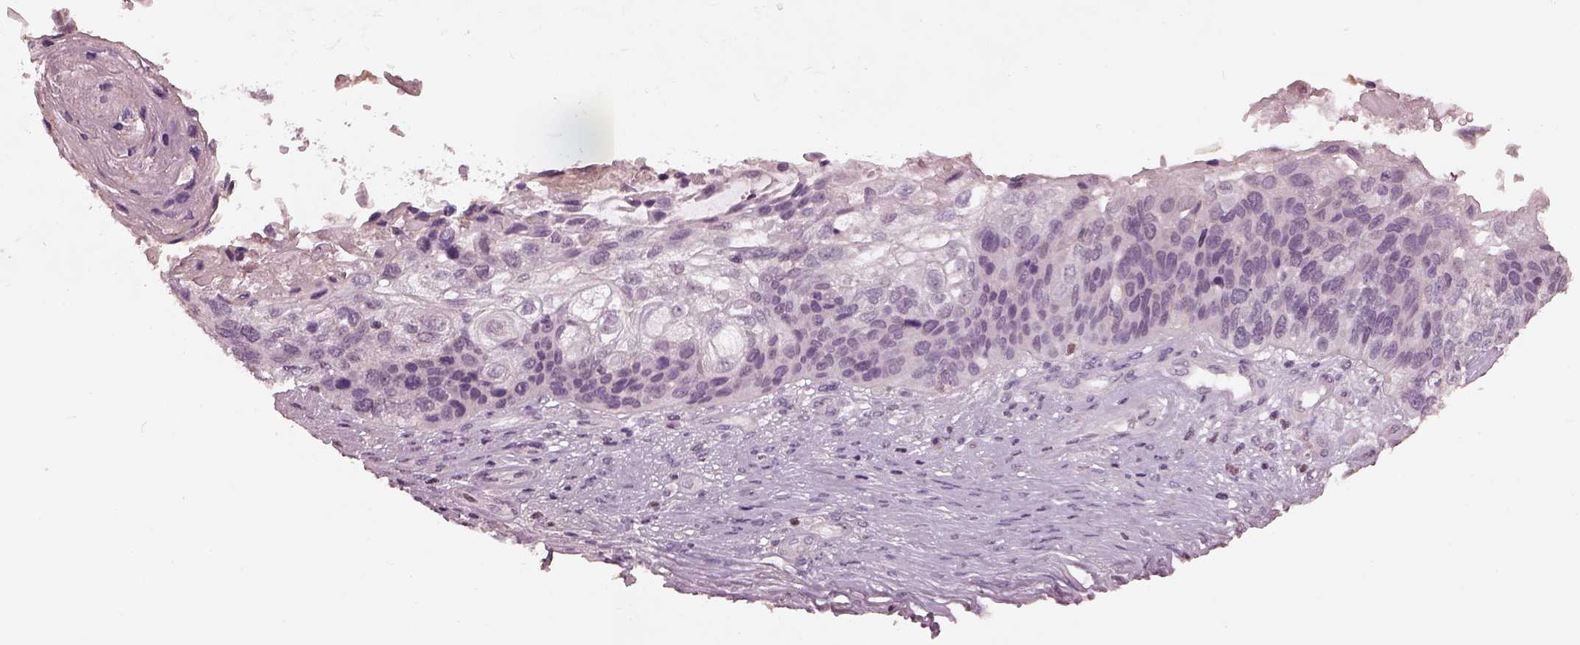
{"staining": {"intensity": "negative", "quantity": "none", "location": "none"}, "tissue": "lung cancer", "cell_type": "Tumor cells", "image_type": "cancer", "snomed": [{"axis": "morphology", "description": "Squamous cell carcinoma, NOS"}, {"axis": "topography", "description": "Lung"}], "caption": "High power microscopy photomicrograph of an immunohistochemistry image of lung cancer, revealing no significant expression in tumor cells.", "gene": "TSKS", "patient": {"sex": "male", "age": 69}}